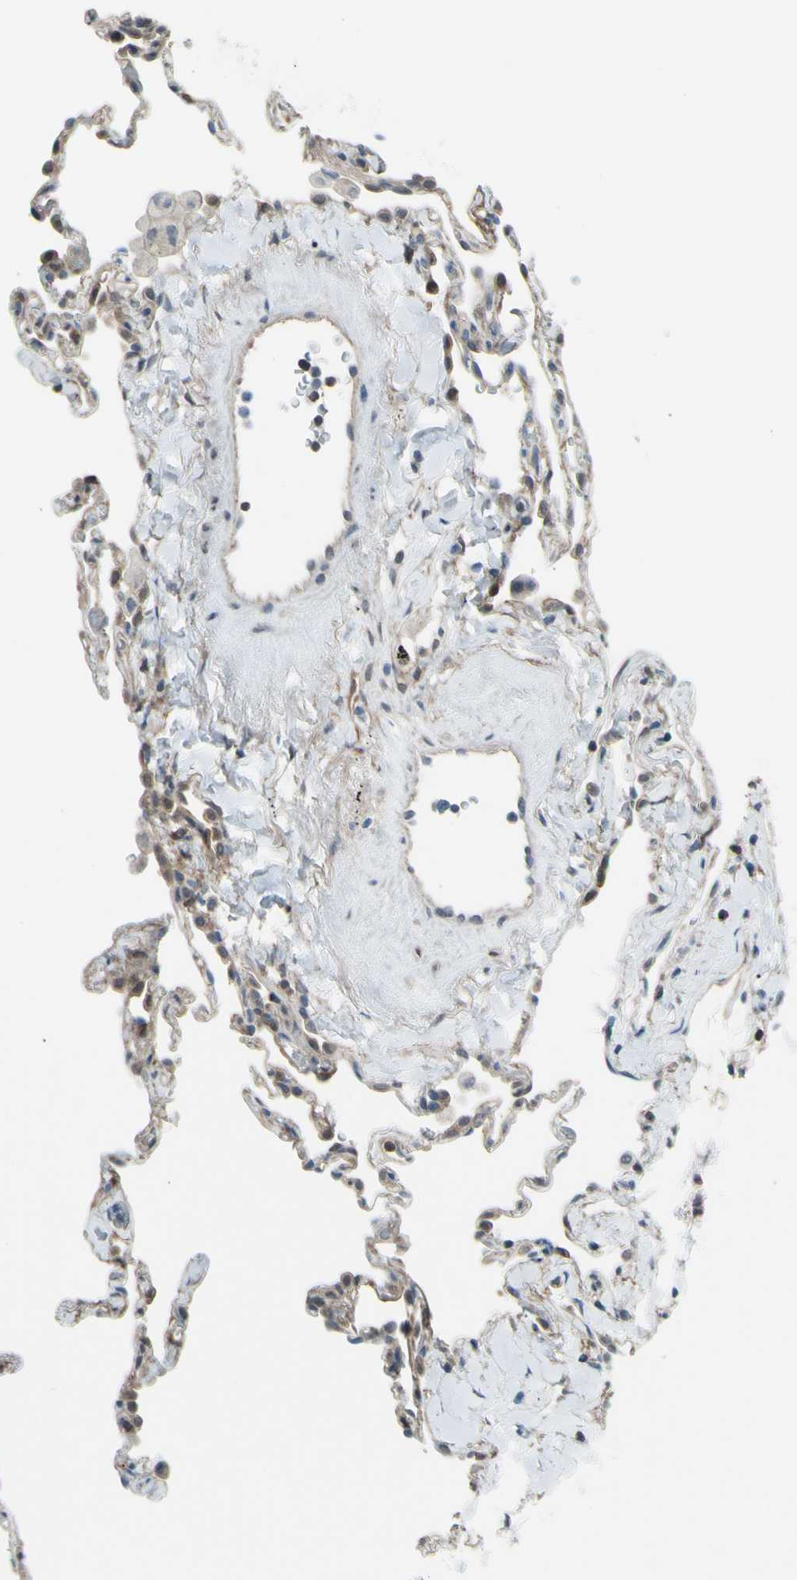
{"staining": {"intensity": "weak", "quantity": "25%-75%", "location": "cytoplasmic/membranous"}, "tissue": "lung", "cell_type": "Alveolar cells", "image_type": "normal", "snomed": [{"axis": "morphology", "description": "Normal tissue, NOS"}, {"axis": "topography", "description": "Lung"}], "caption": "Protein expression analysis of unremarkable human lung reveals weak cytoplasmic/membranous expression in about 25%-75% of alveolar cells. (DAB (3,3'-diaminobenzidine) = brown stain, brightfield microscopy at high magnification).", "gene": "YWHAQ", "patient": {"sex": "male", "age": 59}}